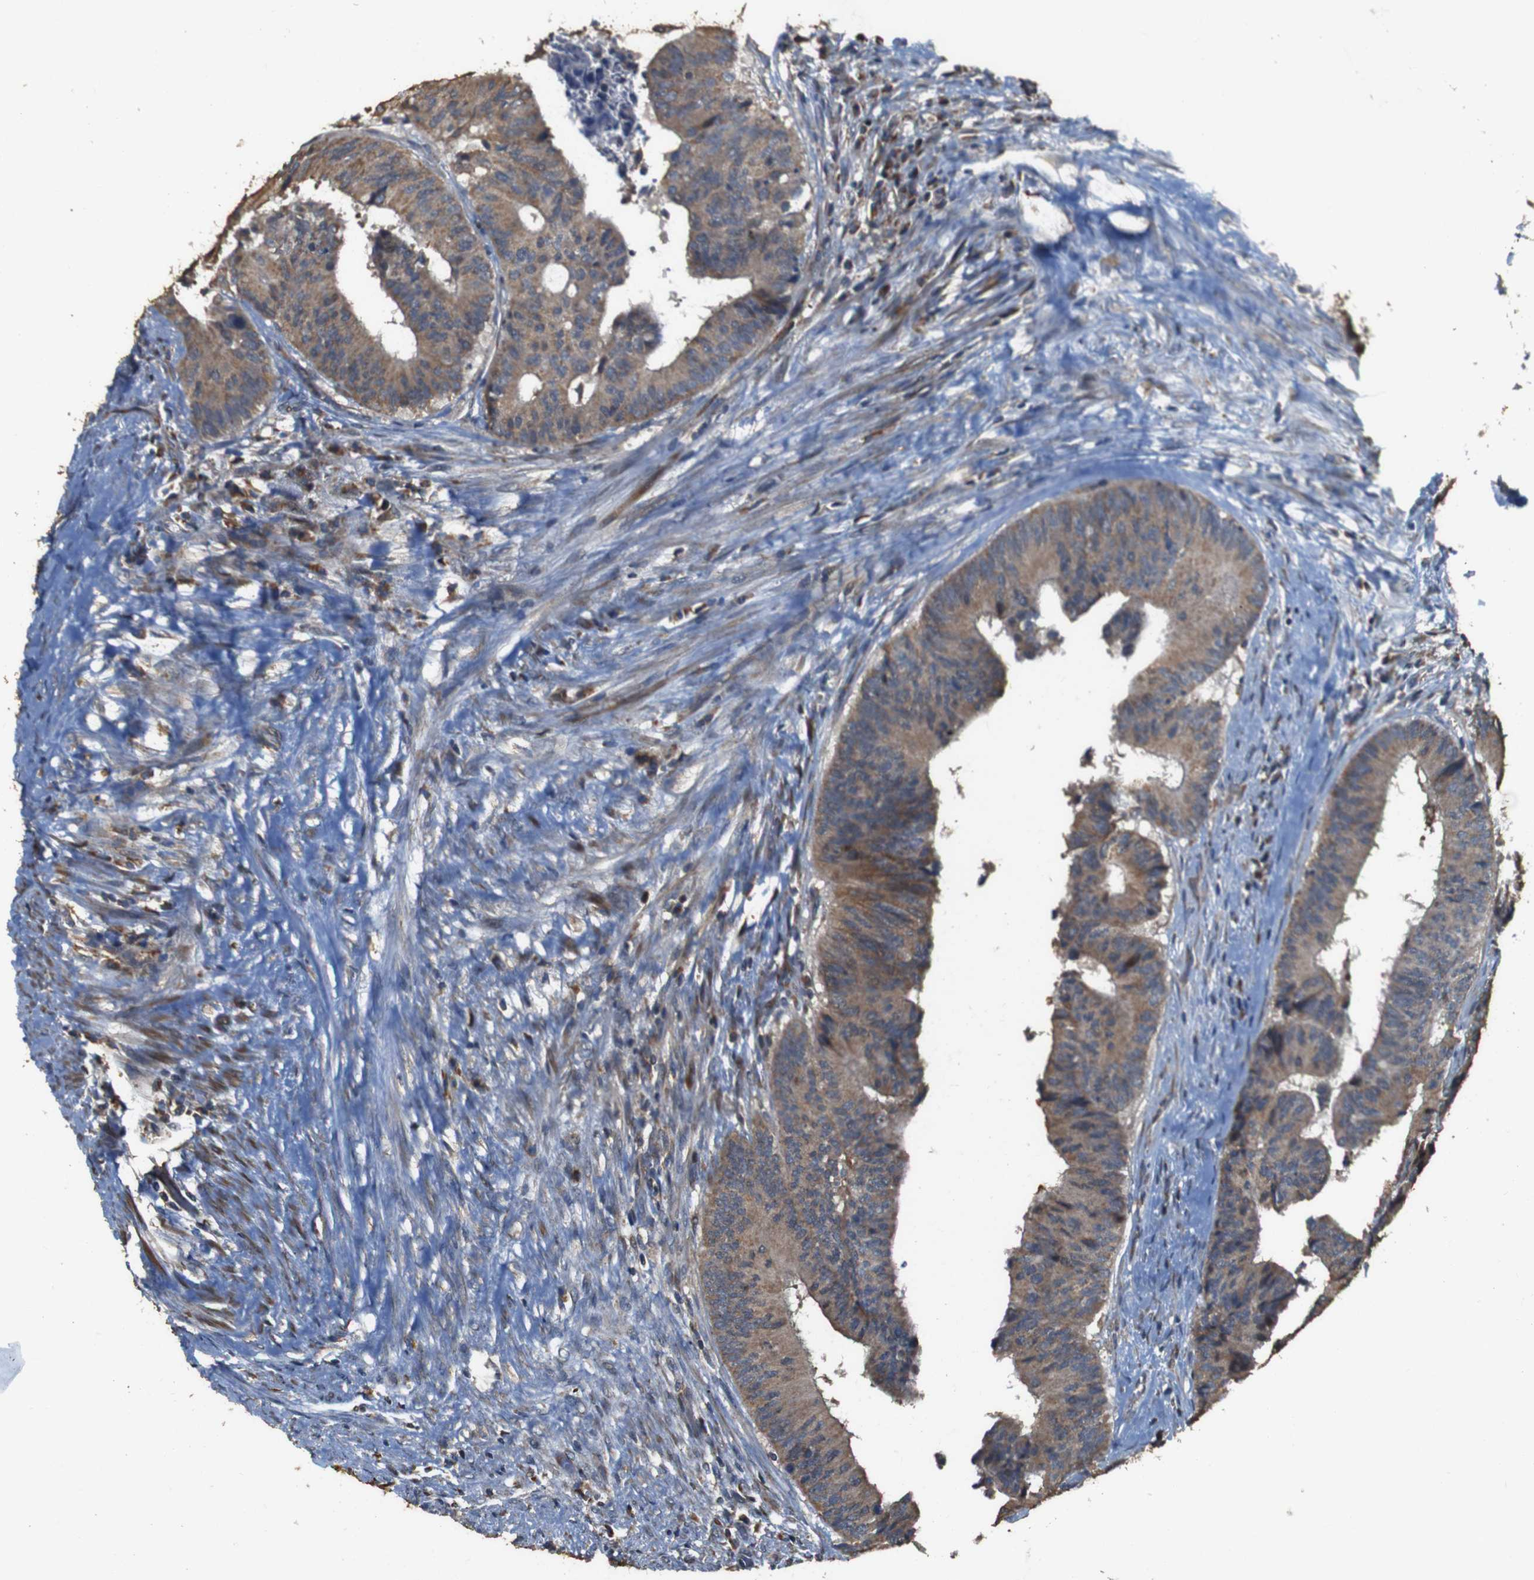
{"staining": {"intensity": "moderate", "quantity": ">75%", "location": "cytoplasmic/membranous"}, "tissue": "colorectal cancer", "cell_type": "Tumor cells", "image_type": "cancer", "snomed": [{"axis": "morphology", "description": "Adenocarcinoma, NOS"}, {"axis": "topography", "description": "Rectum"}], "caption": "High-power microscopy captured an immunohistochemistry histopathology image of colorectal cancer, revealing moderate cytoplasmic/membranous expression in about >75% of tumor cells.", "gene": "SNN", "patient": {"sex": "male", "age": 72}}